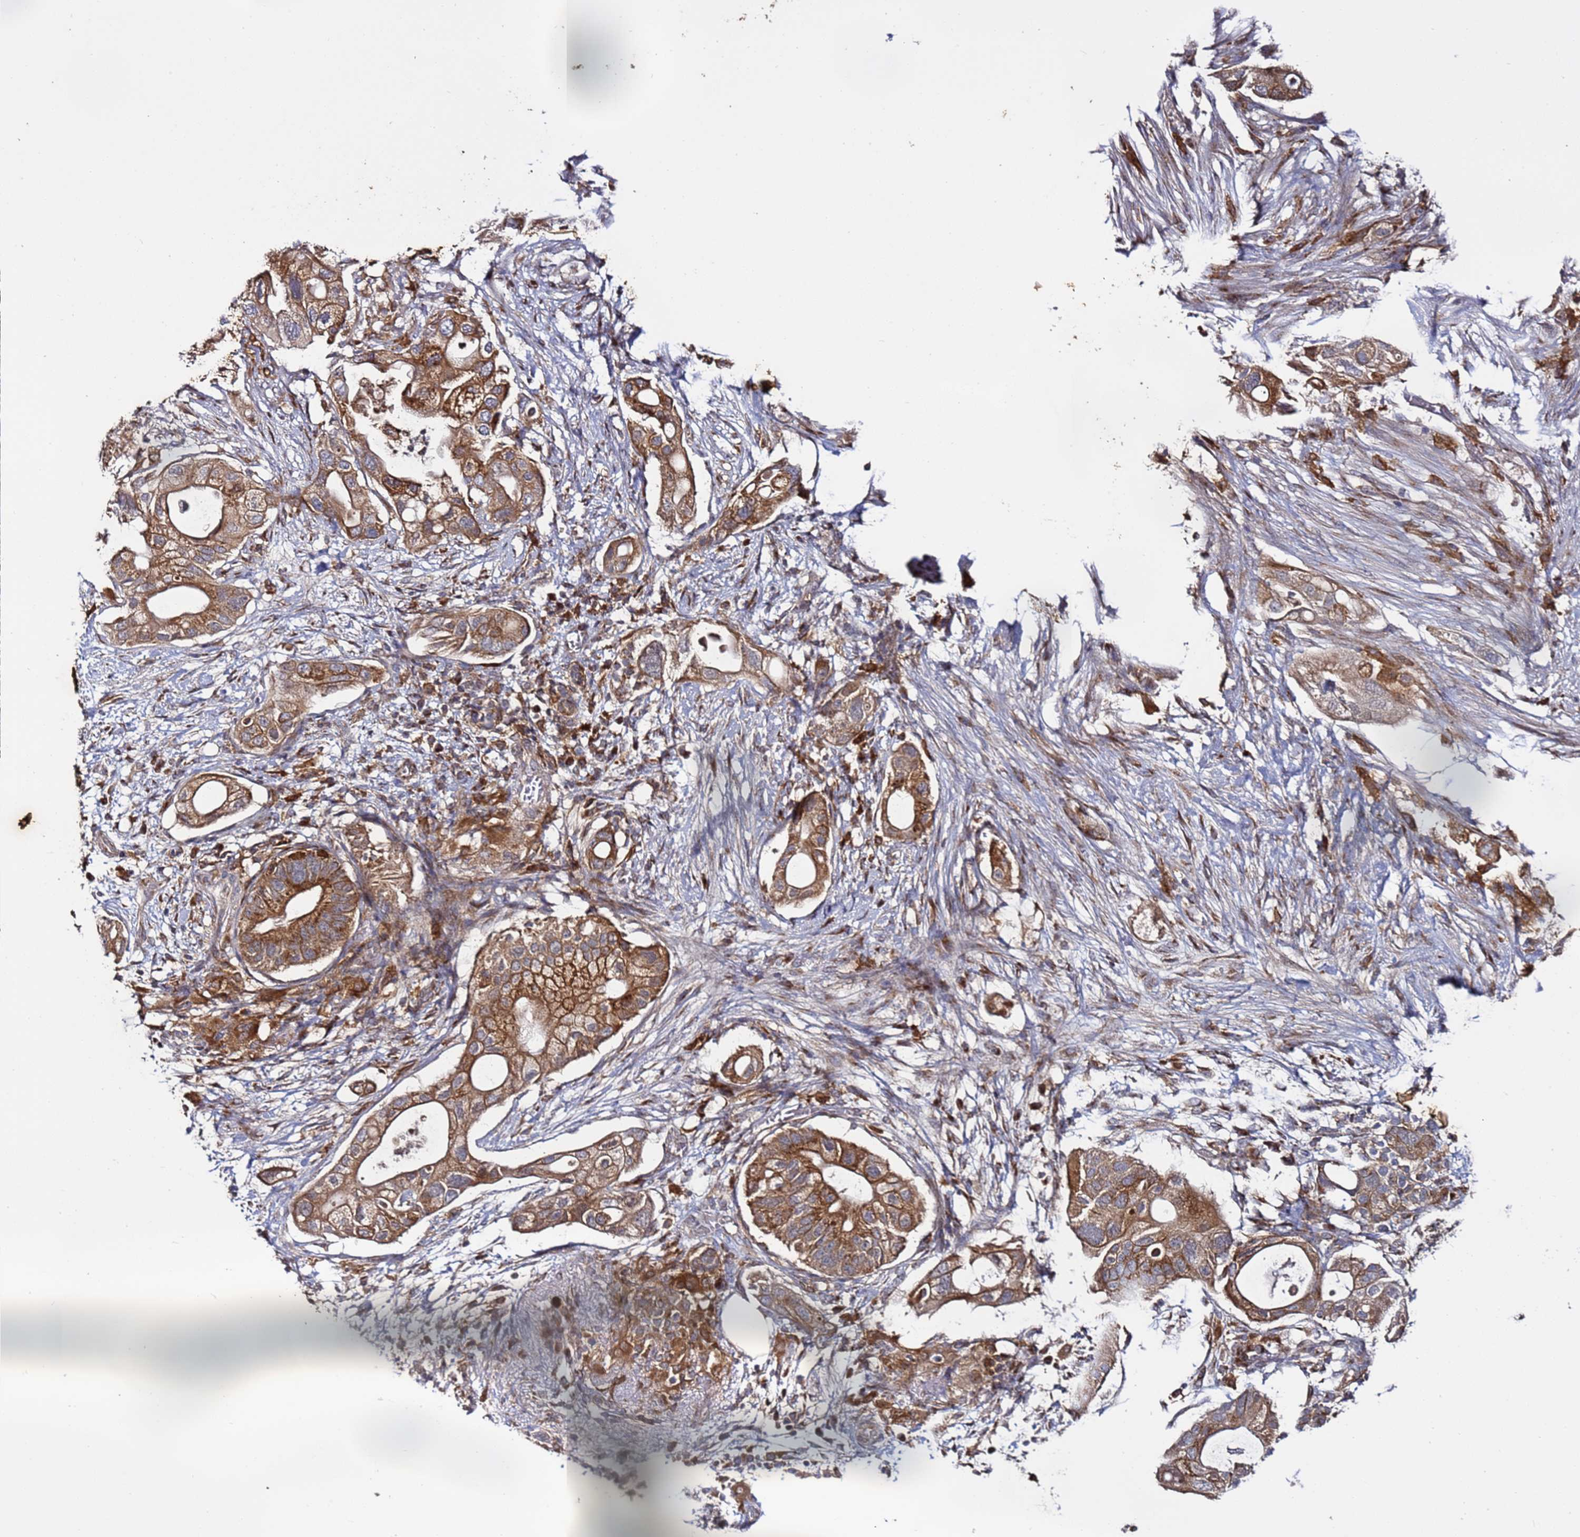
{"staining": {"intensity": "moderate", "quantity": ">75%", "location": "cytoplasmic/membranous"}, "tissue": "pancreatic cancer", "cell_type": "Tumor cells", "image_type": "cancer", "snomed": [{"axis": "morphology", "description": "Adenocarcinoma, NOS"}, {"axis": "topography", "description": "Pancreas"}], "caption": "Immunohistochemistry (IHC) staining of pancreatic cancer (adenocarcinoma), which reveals medium levels of moderate cytoplasmic/membranous expression in about >75% of tumor cells indicating moderate cytoplasmic/membranous protein positivity. The staining was performed using DAB (3,3'-diaminobenzidine) (brown) for protein detection and nuclei were counterstained in hematoxylin (blue).", "gene": "TMEM176B", "patient": {"sex": "female", "age": 72}}